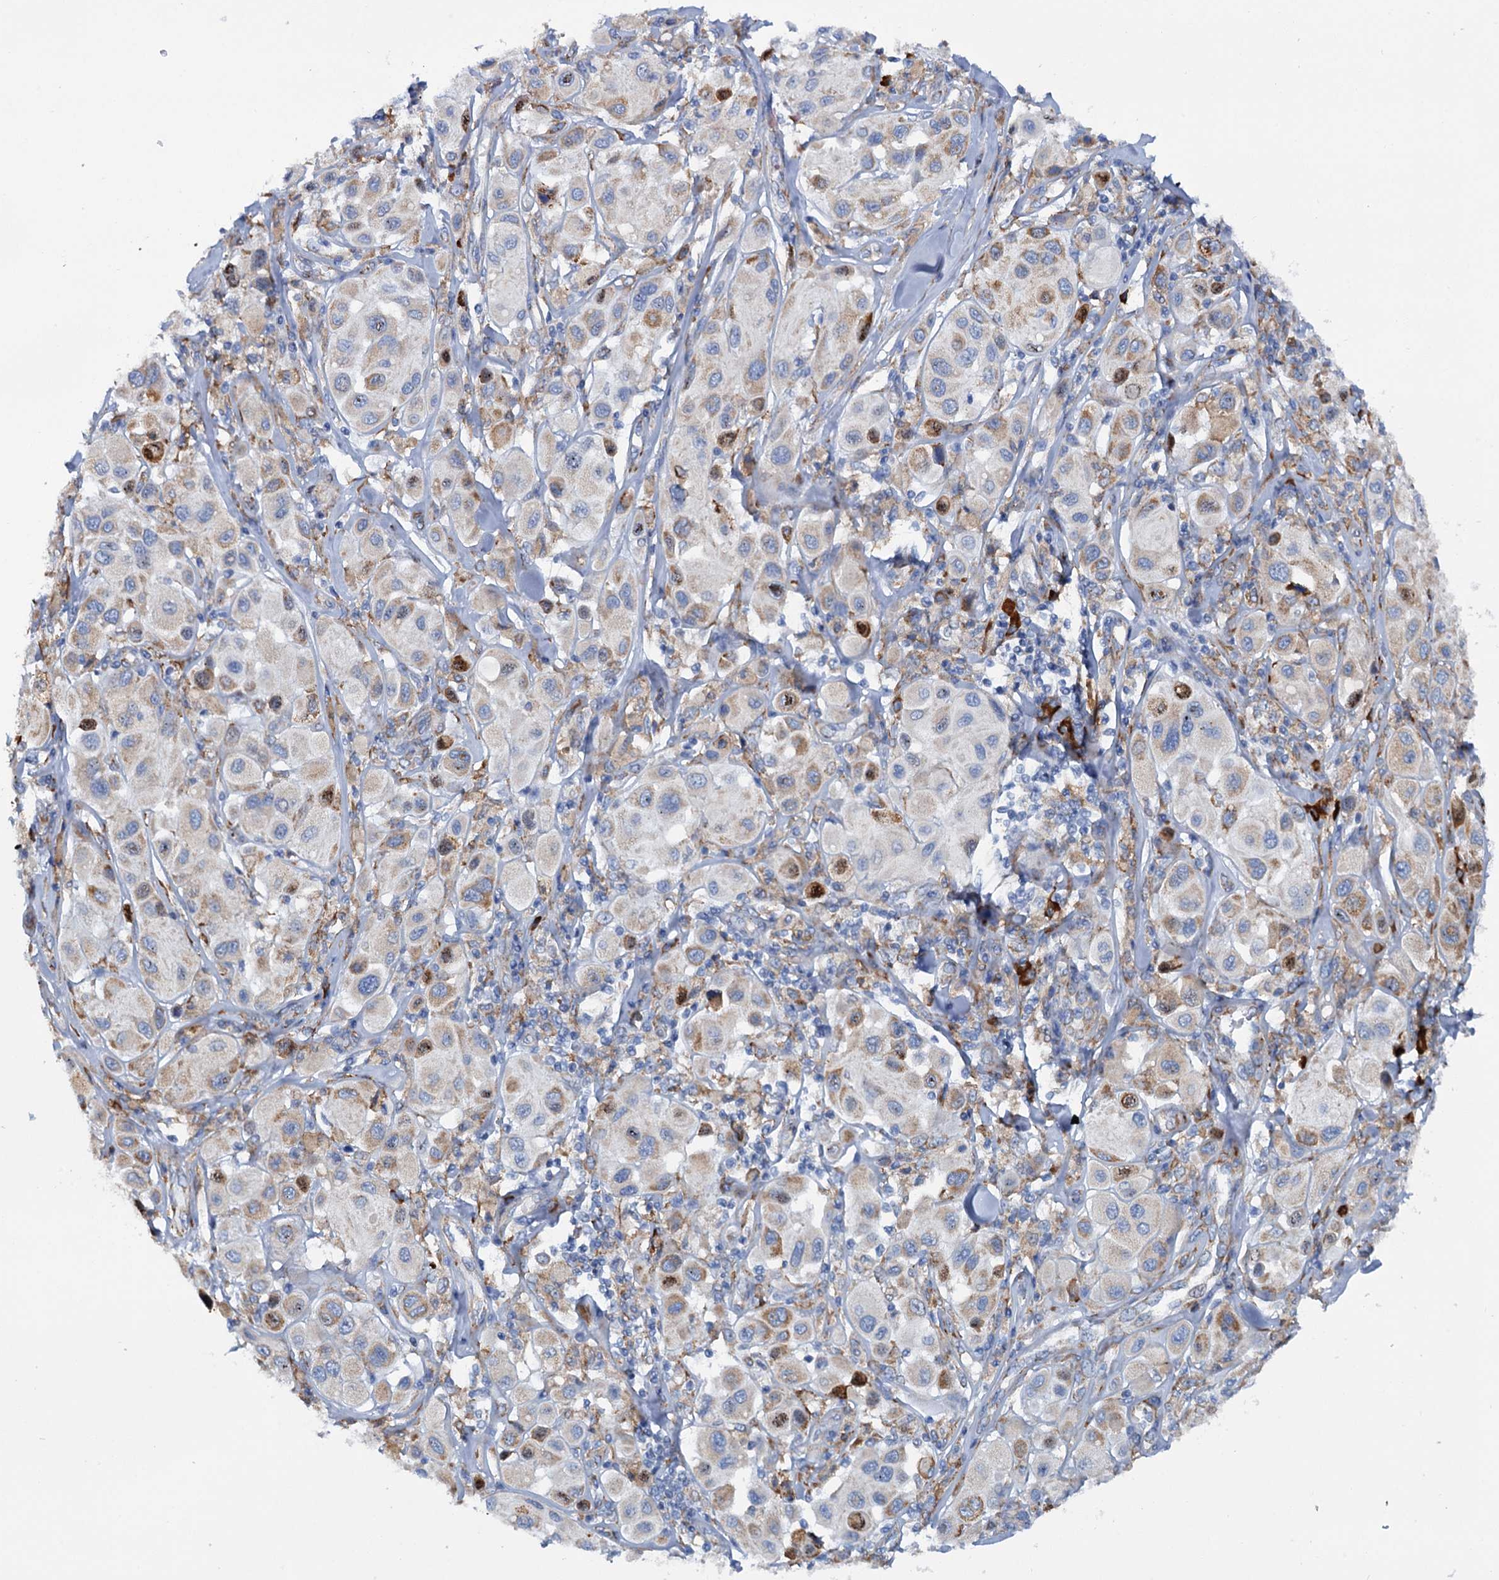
{"staining": {"intensity": "moderate", "quantity": "<25%", "location": "cytoplasmic/membranous"}, "tissue": "melanoma", "cell_type": "Tumor cells", "image_type": "cancer", "snomed": [{"axis": "morphology", "description": "Malignant melanoma, Metastatic site"}, {"axis": "topography", "description": "Skin"}], "caption": "A brown stain labels moderate cytoplasmic/membranous staining of a protein in human malignant melanoma (metastatic site) tumor cells. The staining was performed using DAB to visualize the protein expression in brown, while the nuclei were stained in blue with hematoxylin (Magnification: 20x).", "gene": "SHE", "patient": {"sex": "male", "age": 41}}